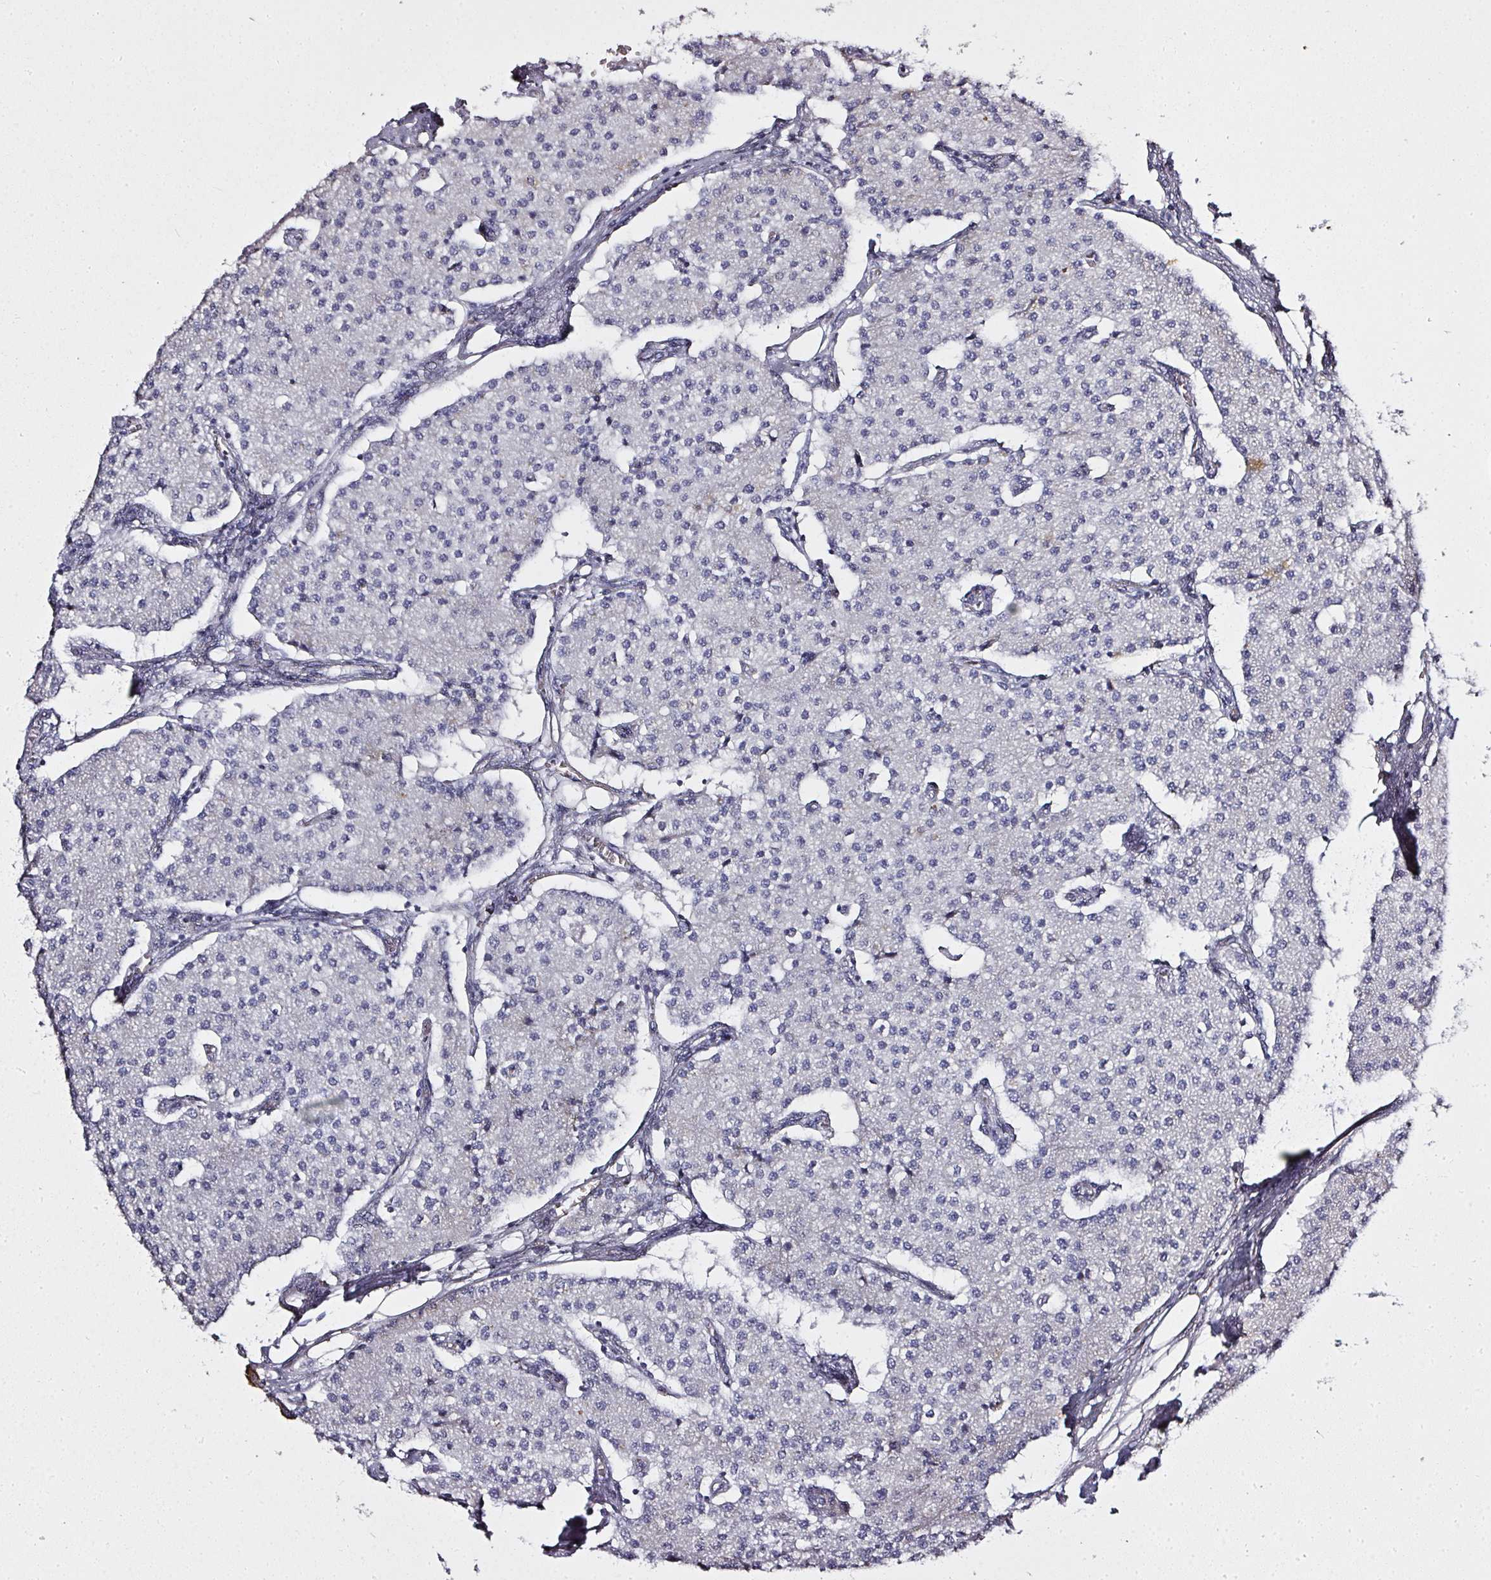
{"staining": {"intensity": "moderate", "quantity": "<25%", "location": "cytoplasmic/membranous"}, "tissue": "carcinoid", "cell_type": "Tumor cells", "image_type": "cancer", "snomed": [{"axis": "morphology", "description": "Carcinoid, malignant, NOS"}, {"axis": "topography", "description": "Colon"}], "caption": "There is low levels of moderate cytoplasmic/membranous staining in tumor cells of carcinoid, as demonstrated by immunohistochemical staining (brown color).", "gene": "ATP8B2", "patient": {"sex": "female", "age": 52}}